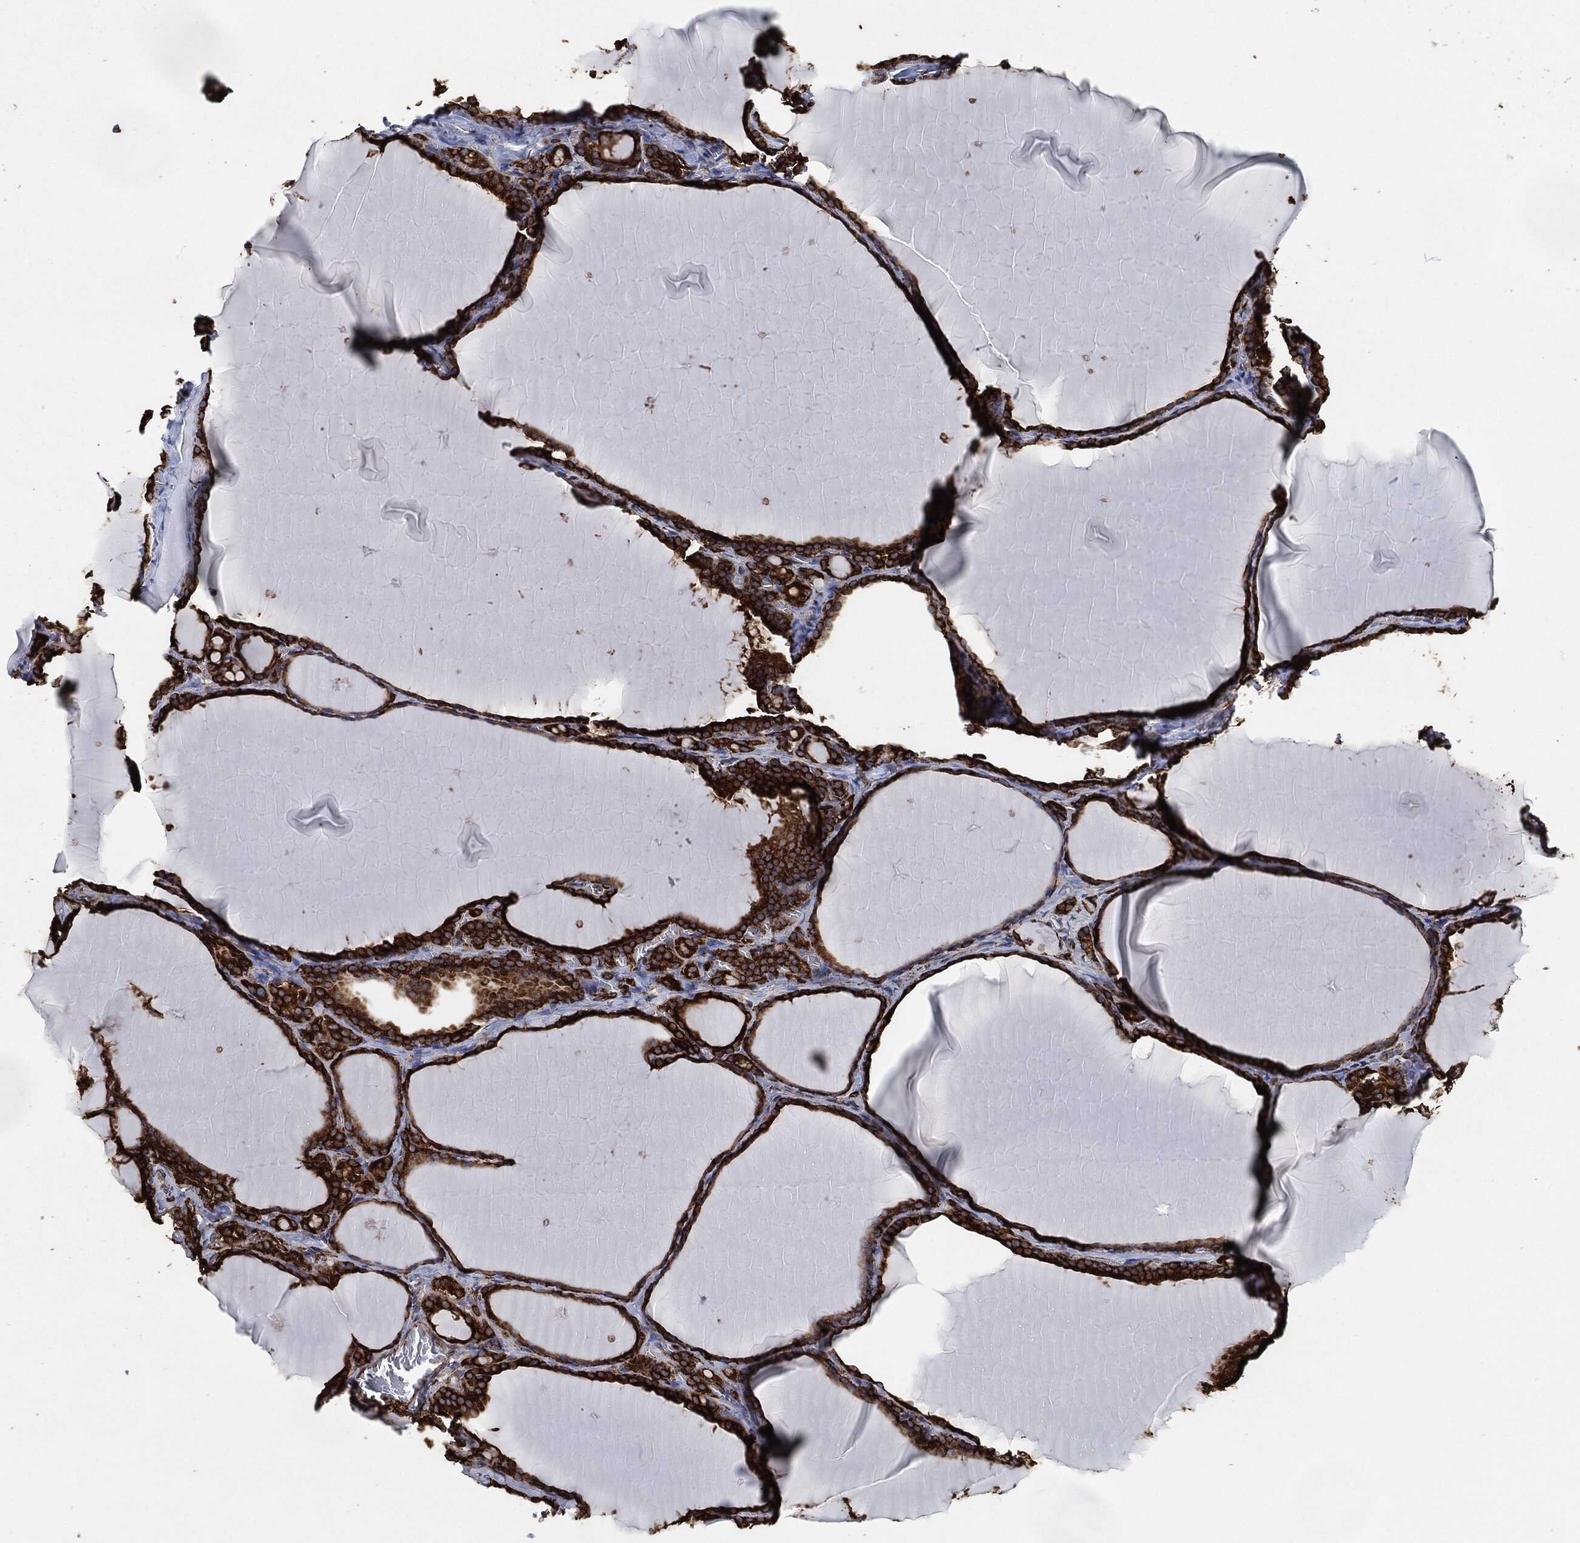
{"staining": {"intensity": "strong", "quantity": ">75%", "location": "cytoplasmic/membranous"}, "tissue": "thyroid gland", "cell_type": "Glandular cells", "image_type": "normal", "snomed": [{"axis": "morphology", "description": "Normal tissue, NOS"}, {"axis": "morphology", "description": "Hyperplasia, NOS"}, {"axis": "topography", "description": "Thyroid gland"}], "caption": "Thyroid gland stained with DAB (3,3'-diaminobenzidine) IHC reveals high levels of strong cytoplasmic/membranous positivity in about >75% of glandular cells.", "gene": "AMFR", "patient": {"sex": "female", "age": 27}}